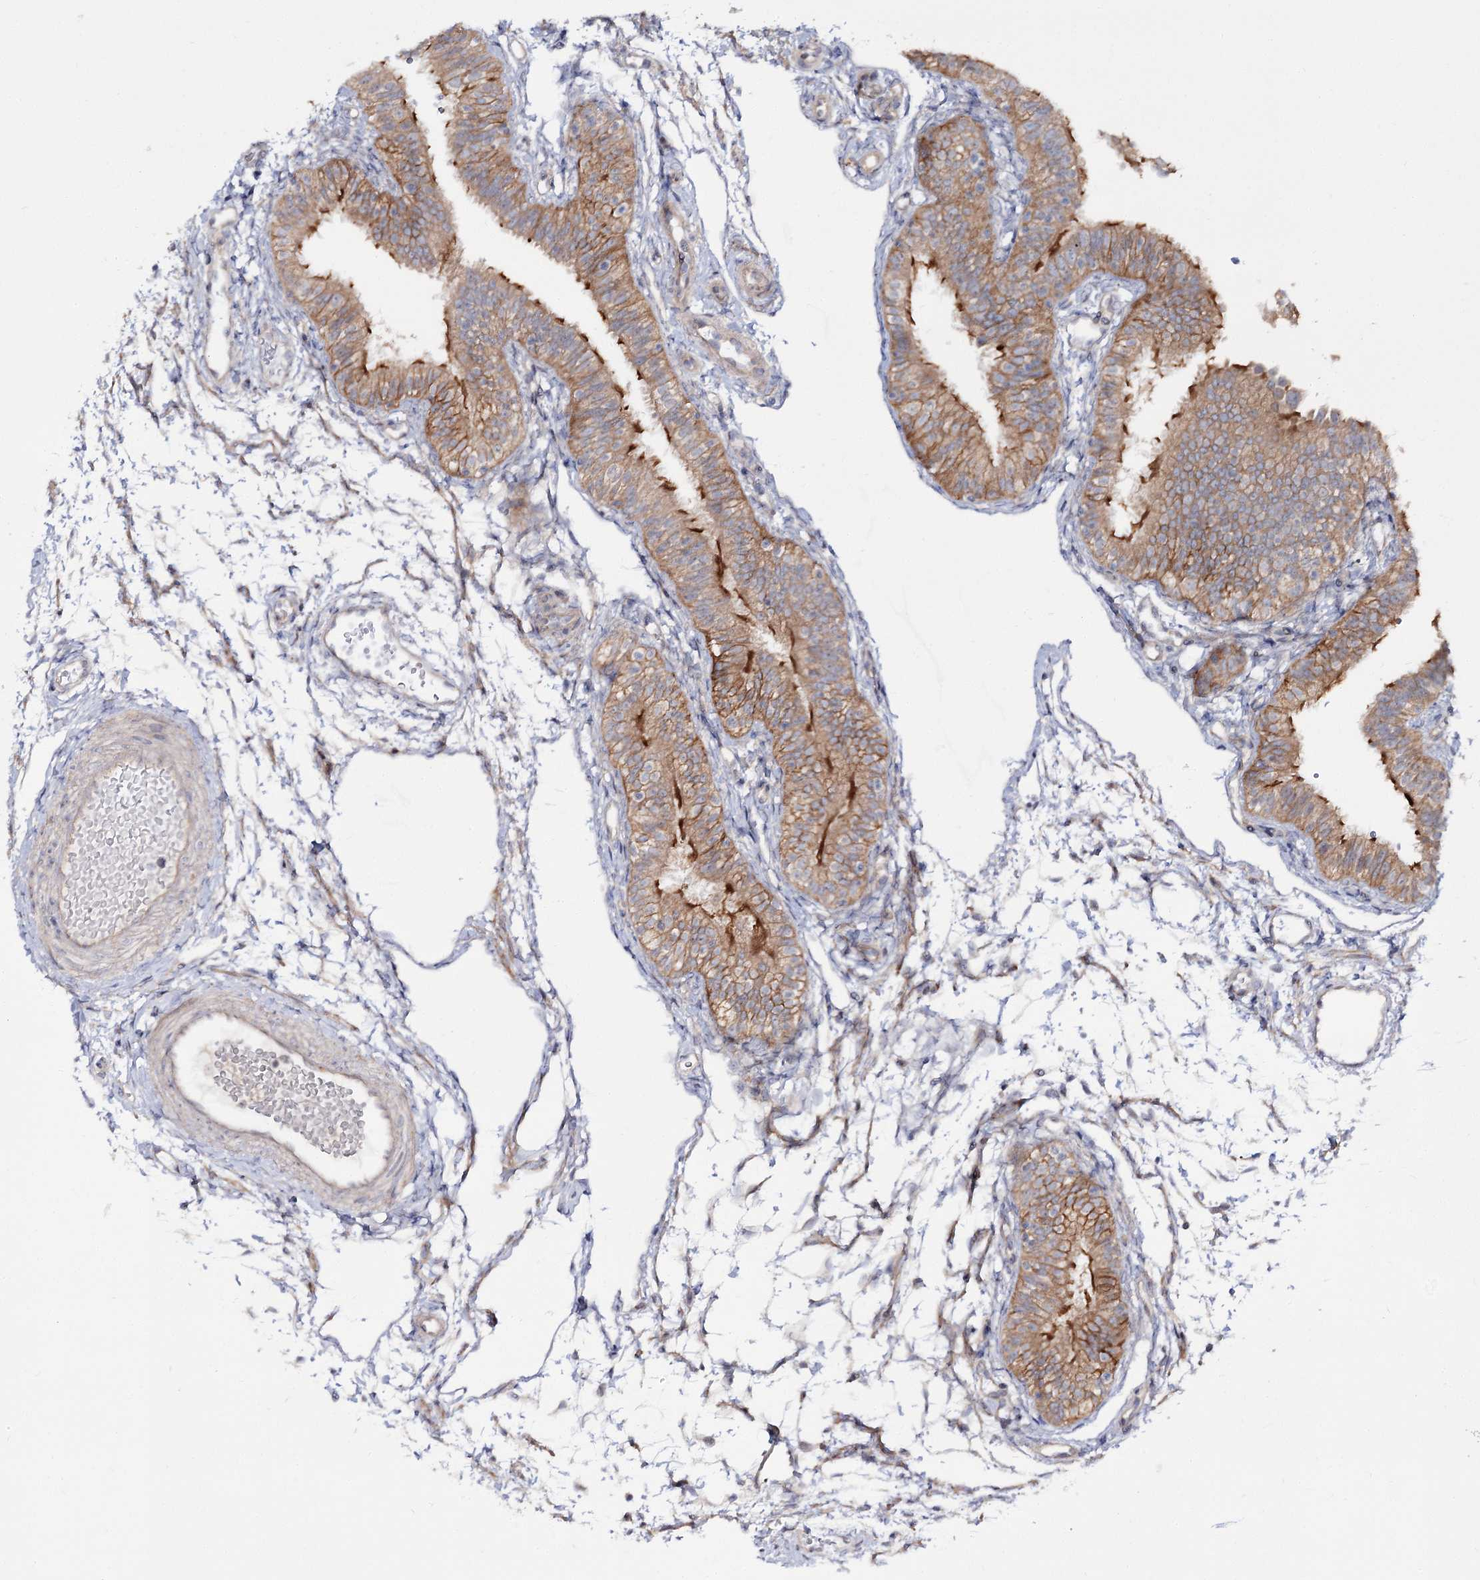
{"staining": {"intensity": "moderate", "quantity": ">75%", "location": "cytoplasmic/membranous"}, "tissue": "fallopian tube", "cell_type": "Glandular cells", "image_type": "normal", "snomed": [{"axis": "morphology", "description": "Normal tissue, NOS"}, {"axis": "topography", "description": "Fallopian tube"}], "caption": "Immunohistochemical staining of normal human fallopian tube displays moderate cytoplasmic/membranous protein expression in approximately >75% of glandular cells.", "gene": "C11orf80", "patient": {"sex": "female", "age": 35}}